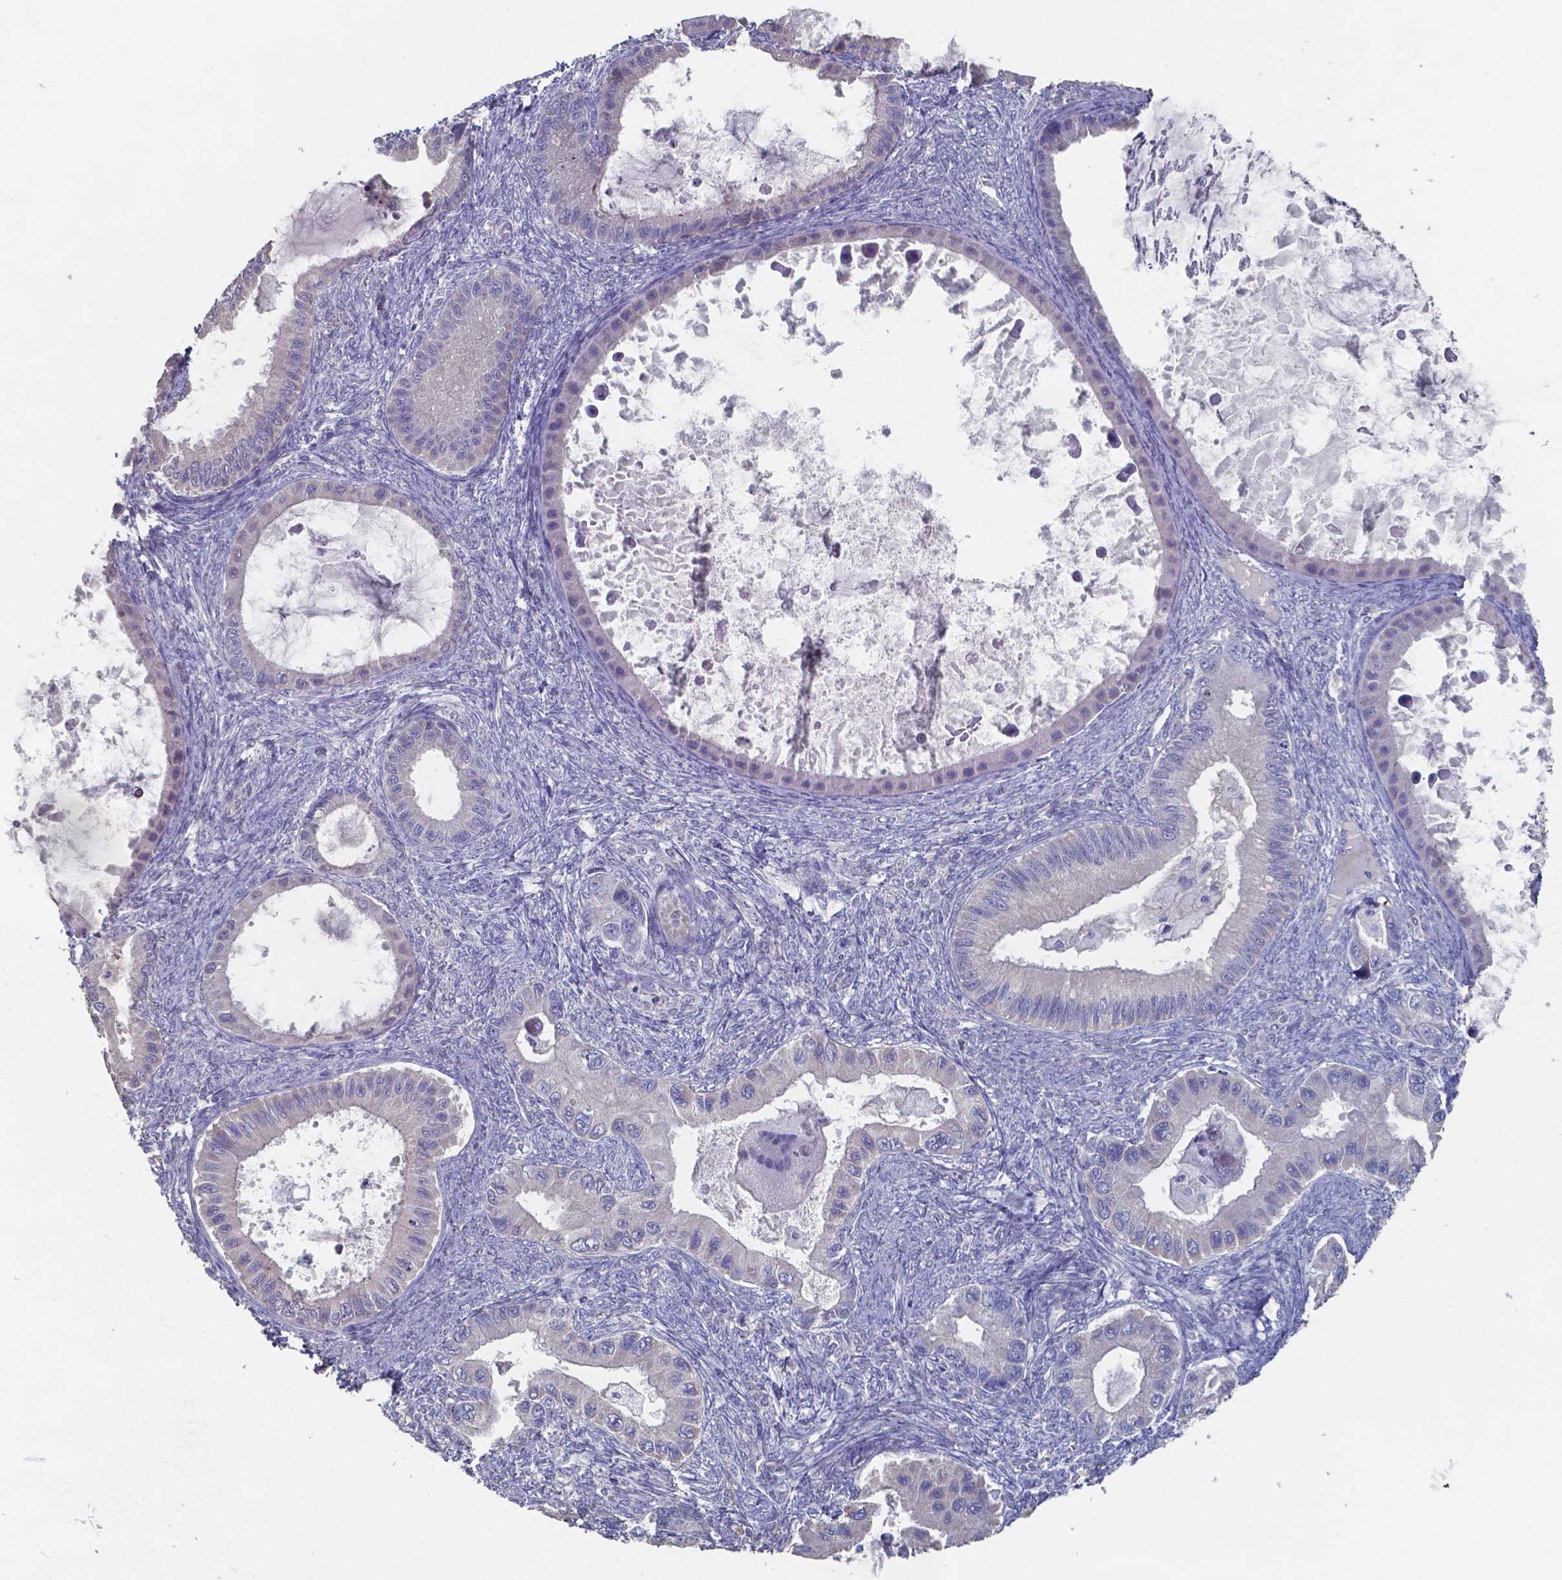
{"staining": {"intensity": "negative", "quantity": "none", "location": "none"}, "tissue": "ovarian cancer", "cell_type": "Tumor cells", "image_type": "cancer", "snomed": [{"axis": "morphology", "description": "Cystadenocarcinoma, mucinous, NOS"}, {"axis": "topography", "description": "Ovary"}], "caption": "This is a photomicrograph of immunohistochemistry (IHC) staining of ovarian cancer, which shows no staining in tumor cells.", "gene": "FOXJ1", "patient": {"sex": "female", "age": 64}}